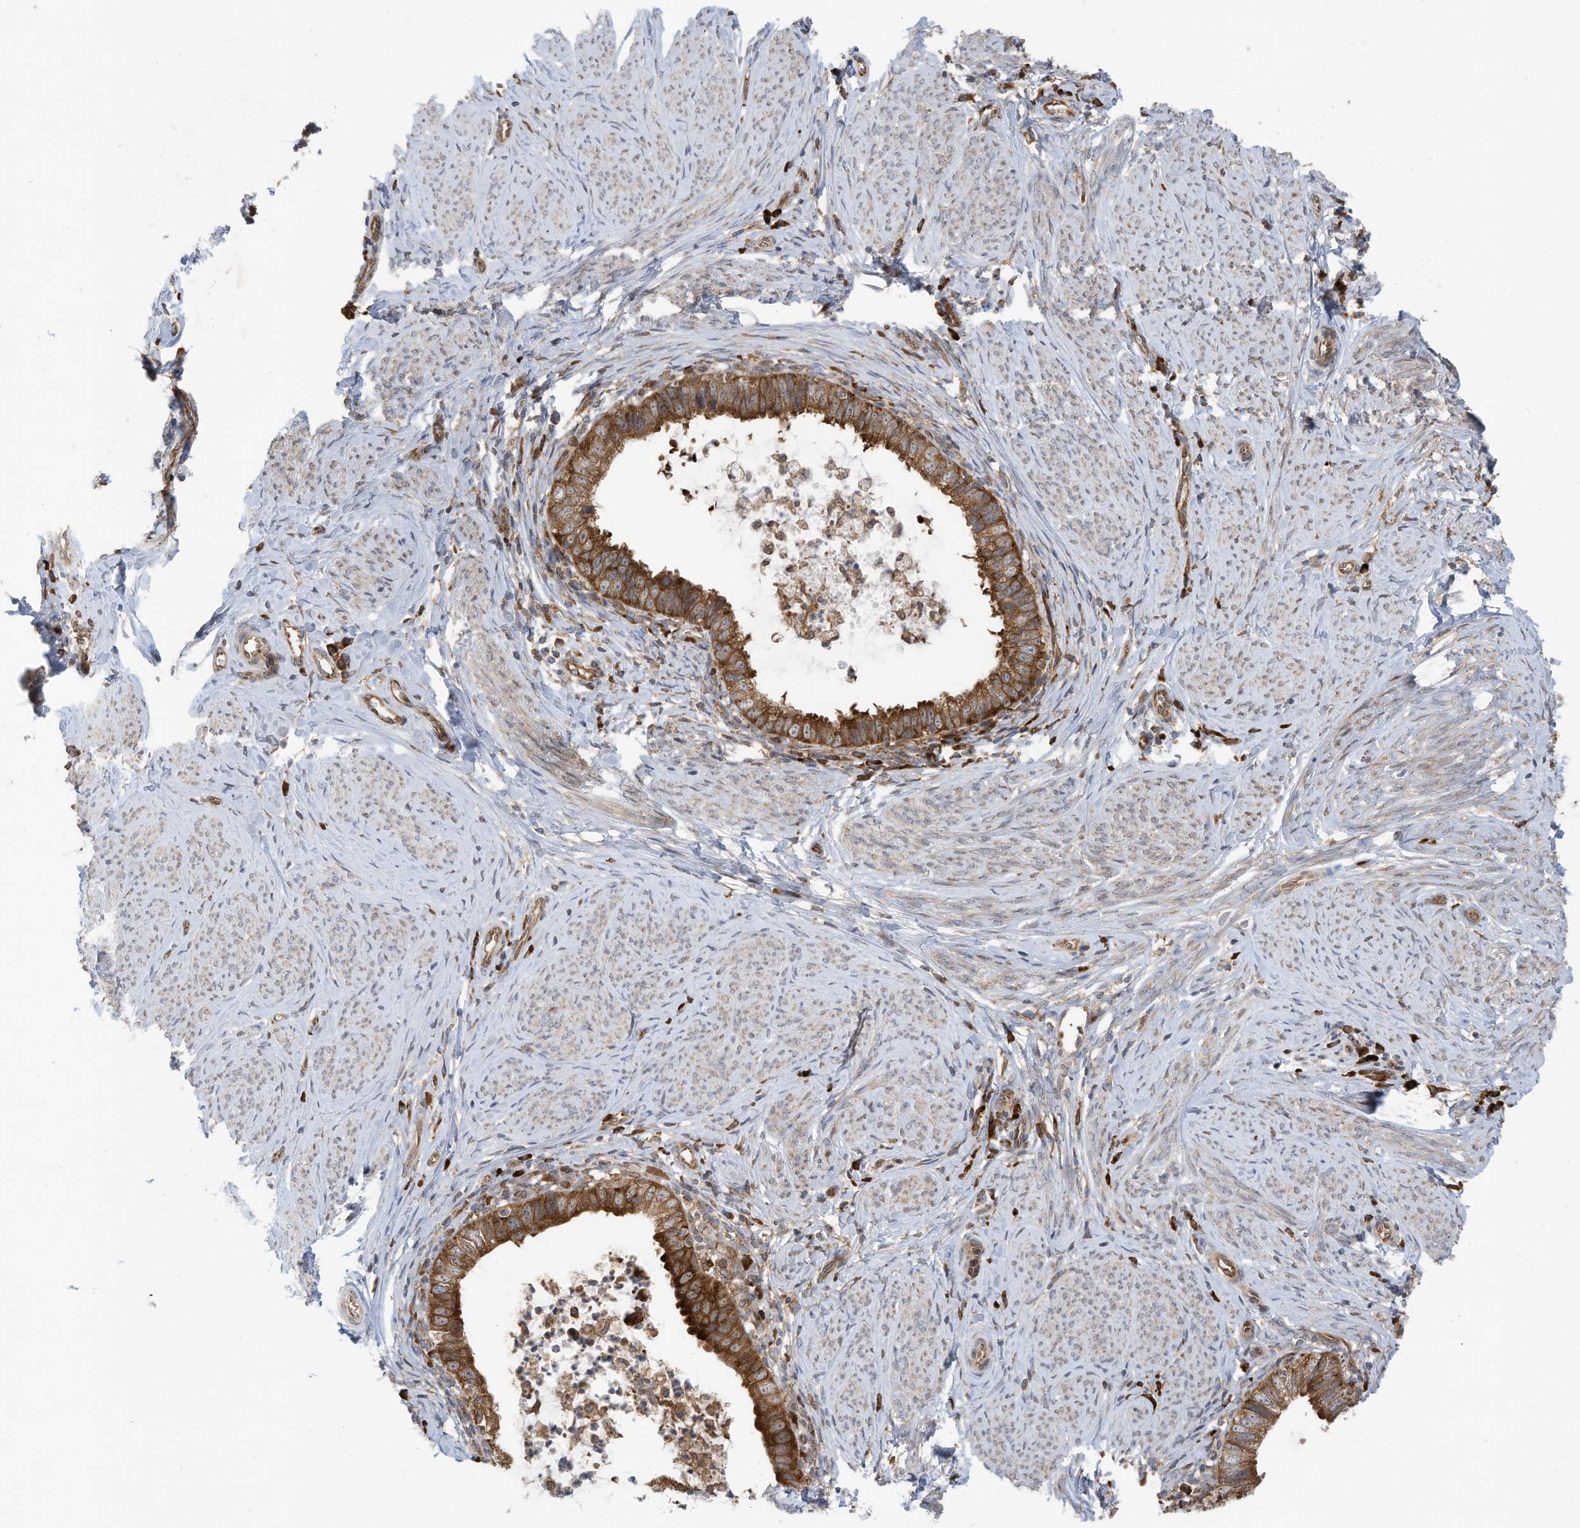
{"staining": {"intensity": "moderate", "quantity": ">75%", "location": "cytoplasmic/membranous"}, "tissue": "cervical cancer", "cell_type": "Tumor cells", "image_type": "cancer", "snomed": [{"axis": "morphology", "description": "Adenocarcinoma, NOS"}, {"axis": "topography", "description": "Cervix"}], "caption": "Cervical cancer was stained to show a protein in brown. There is medium levels of moderate cytoplasmic/membranous staining in about >75% of tumor cells.", "gene": "USE1", "patient": {"sex": "female", "age": 36}}